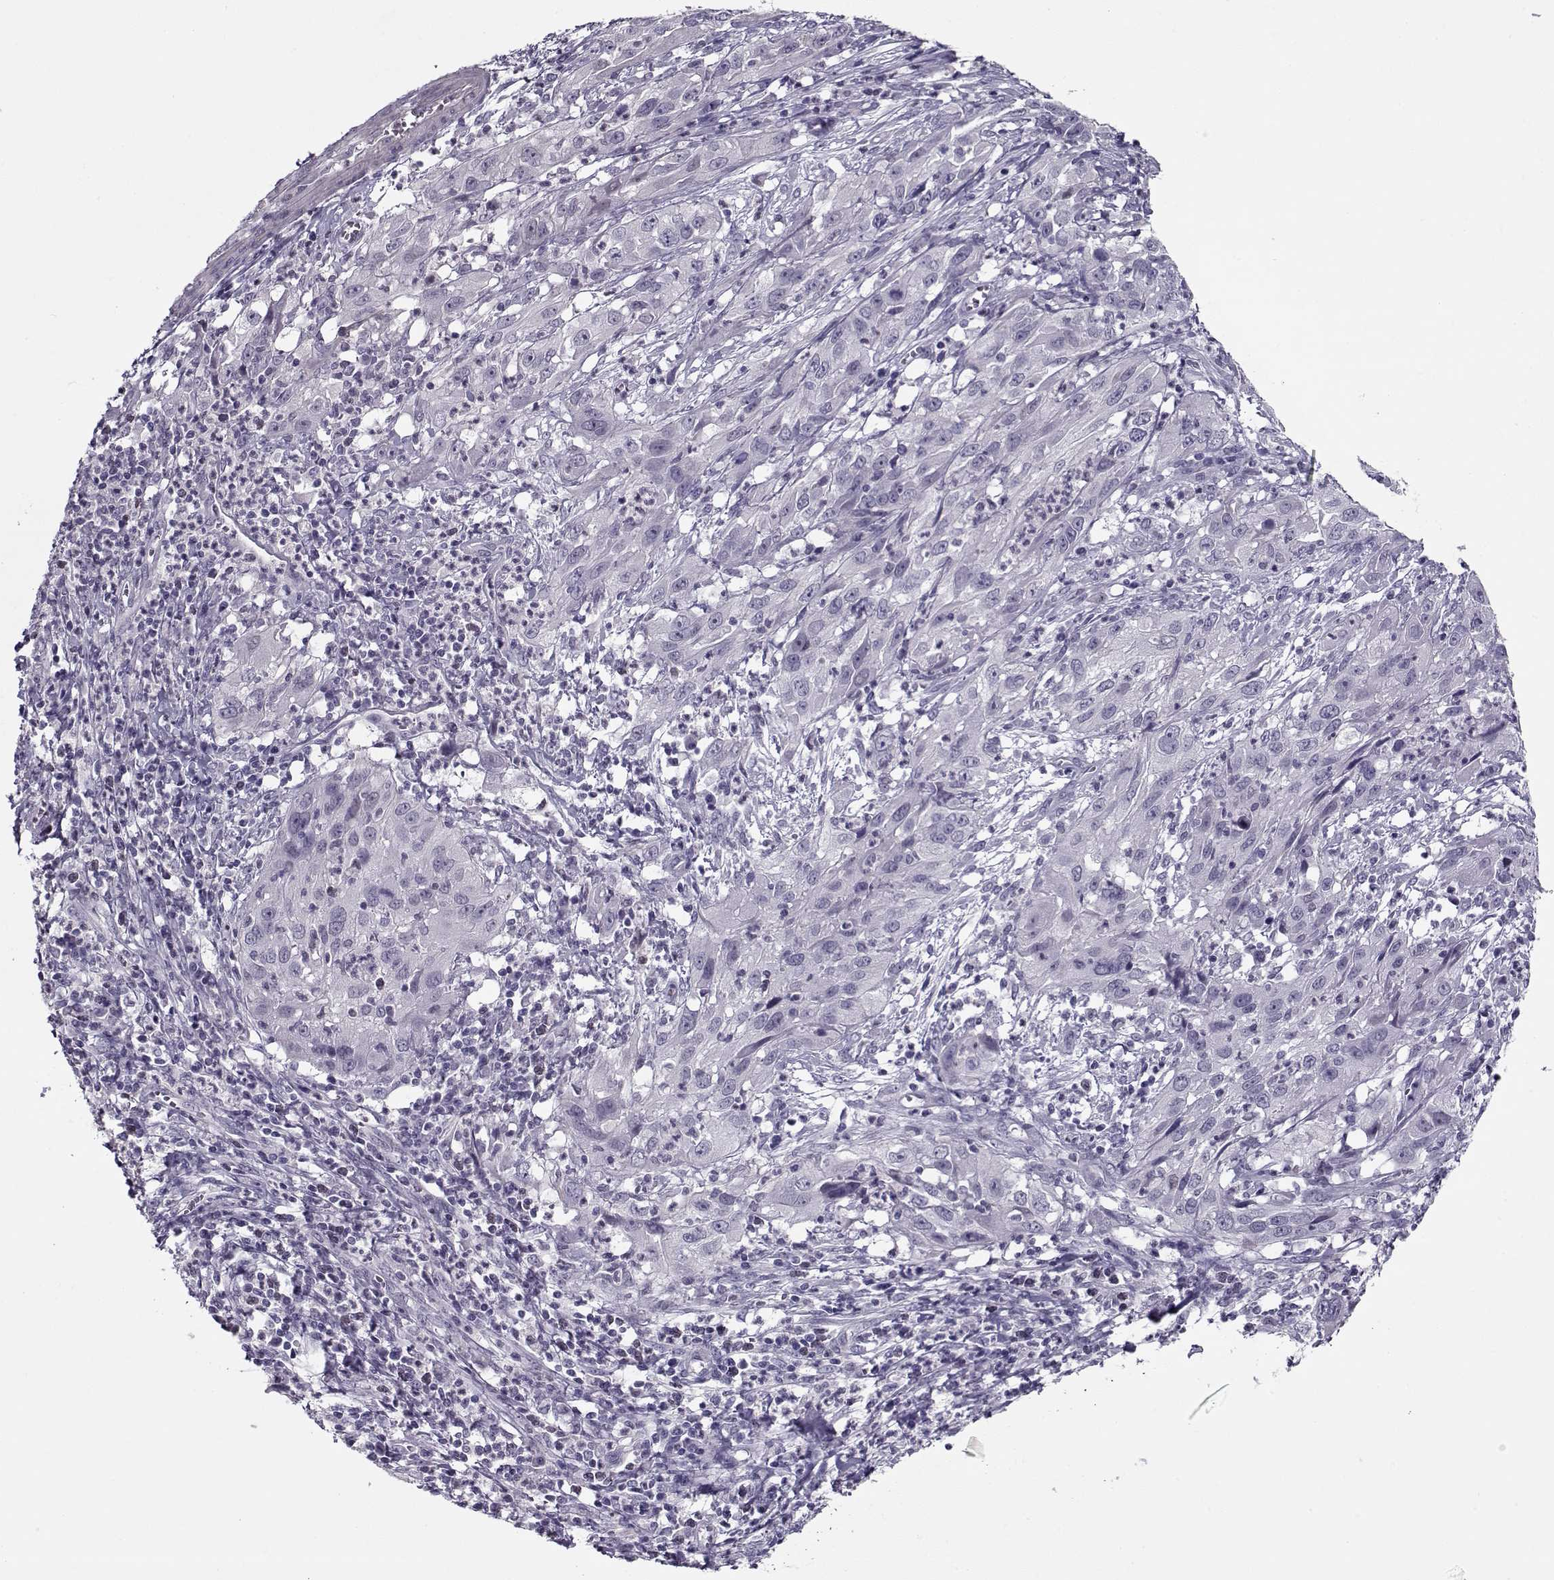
{"staining": {"intensity": "negative", "quantity": "none", "location": "none"}, "tissue": "cervical cancer", "cell_type": "Tumor cells", "image_type": "cancer", "snomed": [{"axis": "morphology", "description": "Squamous cell carcinoma, NOS"}, {"axis": "topography", "description": "Cervix"}], "caption": "This micrograph is of cervical cancer (squamous cell carcinoma) stained with IHC to label a protein in brown with the nuclei are counter-stained blue. There is no positivity in tumor cells. Nuclei are stained in blue.", "gene": "CIBAR1", "patient": {"sex": "female", "age": 32}}